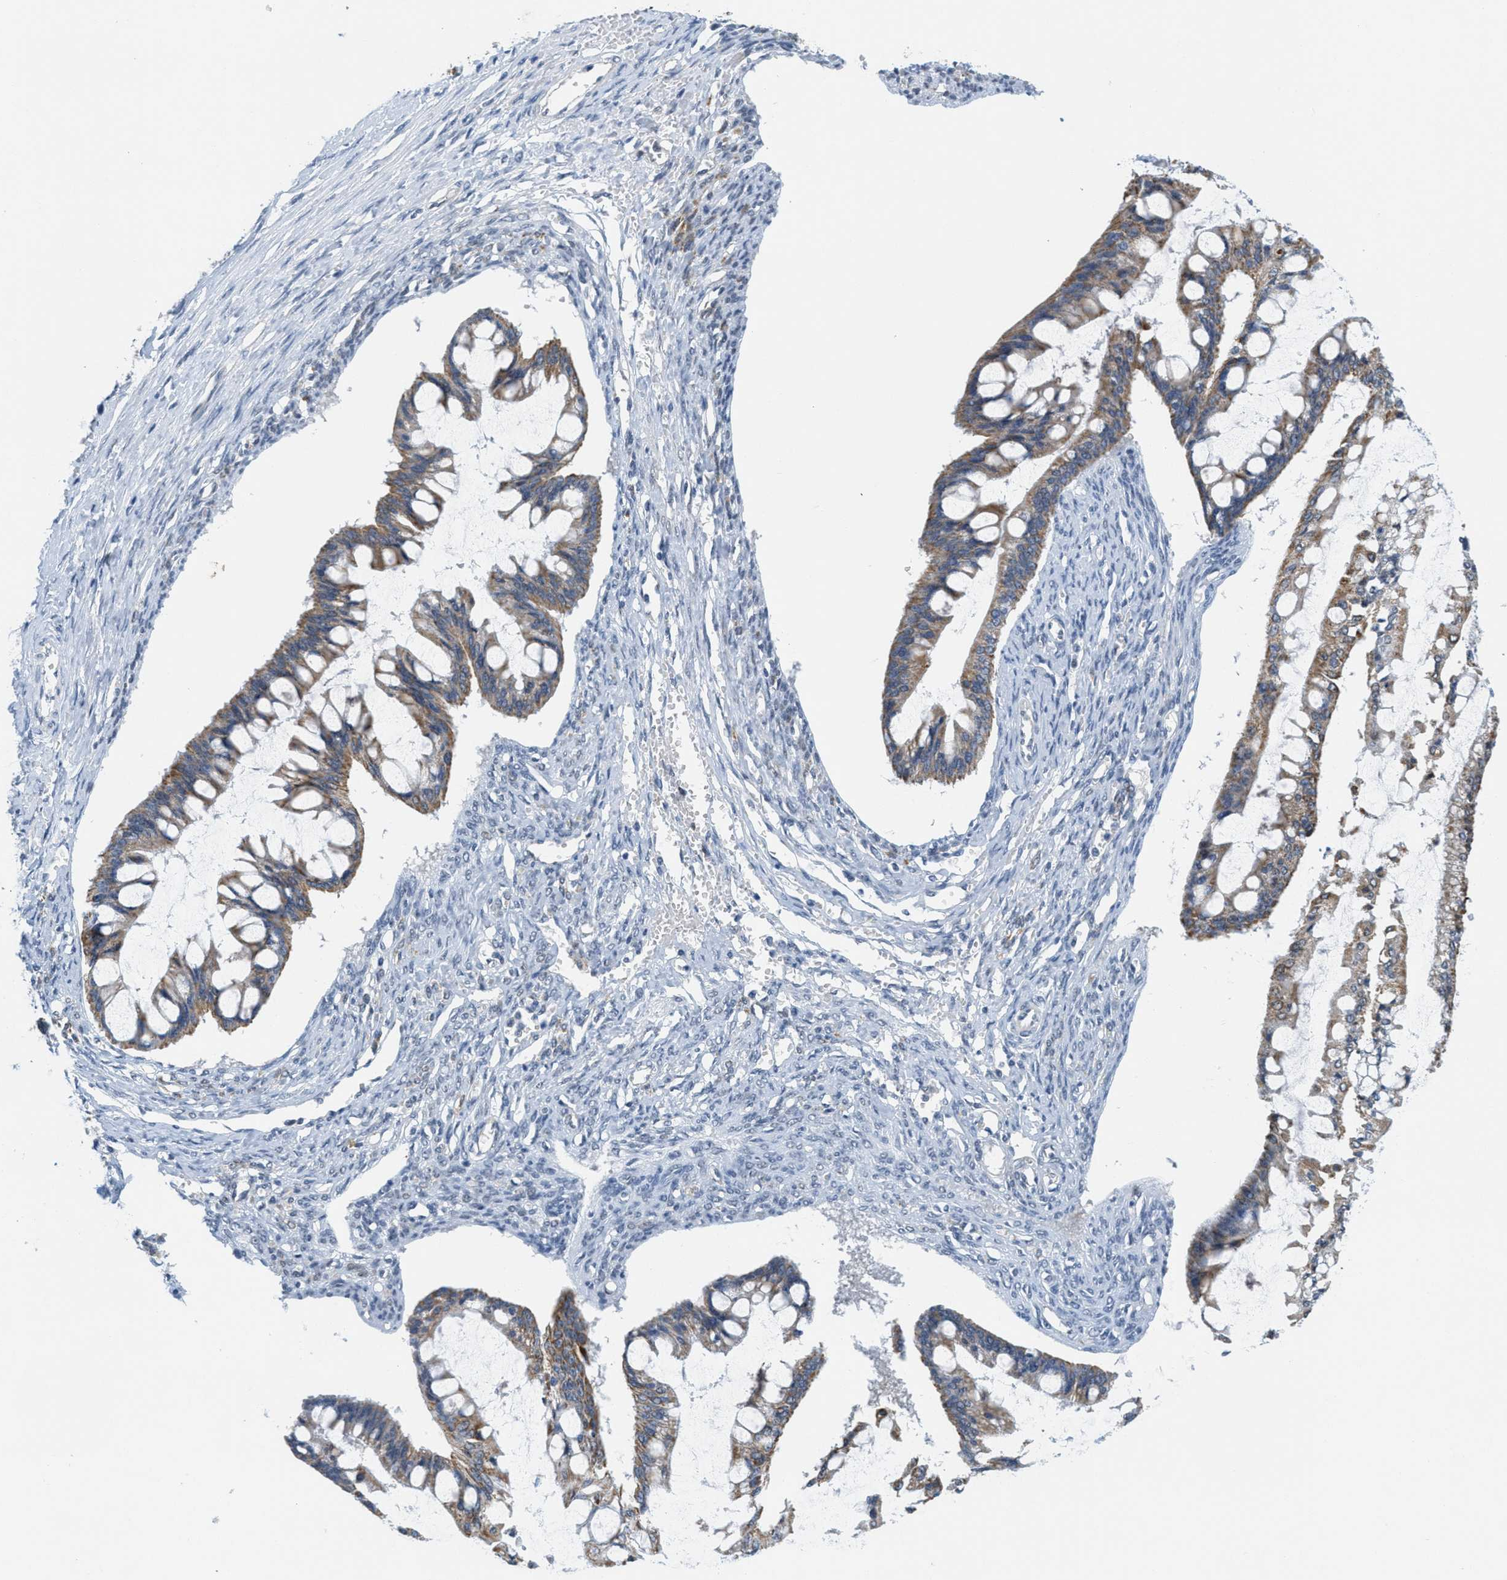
{"staining": {"intensity": "moderate", "quantity": ">75%", "location": "cytoplasmic/membranous"}, "tissue": "ovarian cancer", "cell_type": "Tumor cells", "image_type": "cancer", "snomed": [{"axis": "morphology", "description": "Cystadenocarcinoma, mucinous, NOS"}, {"axis": "topography", "description": "Ovary"}], "caption": "Protein staining of ovarian cancer tissue shows moderate cytoplasmic/membranous expression in about >75% of tumor cells.", "gene": "HS3ST2", "patient": {"sex": "female", "age": 73}}